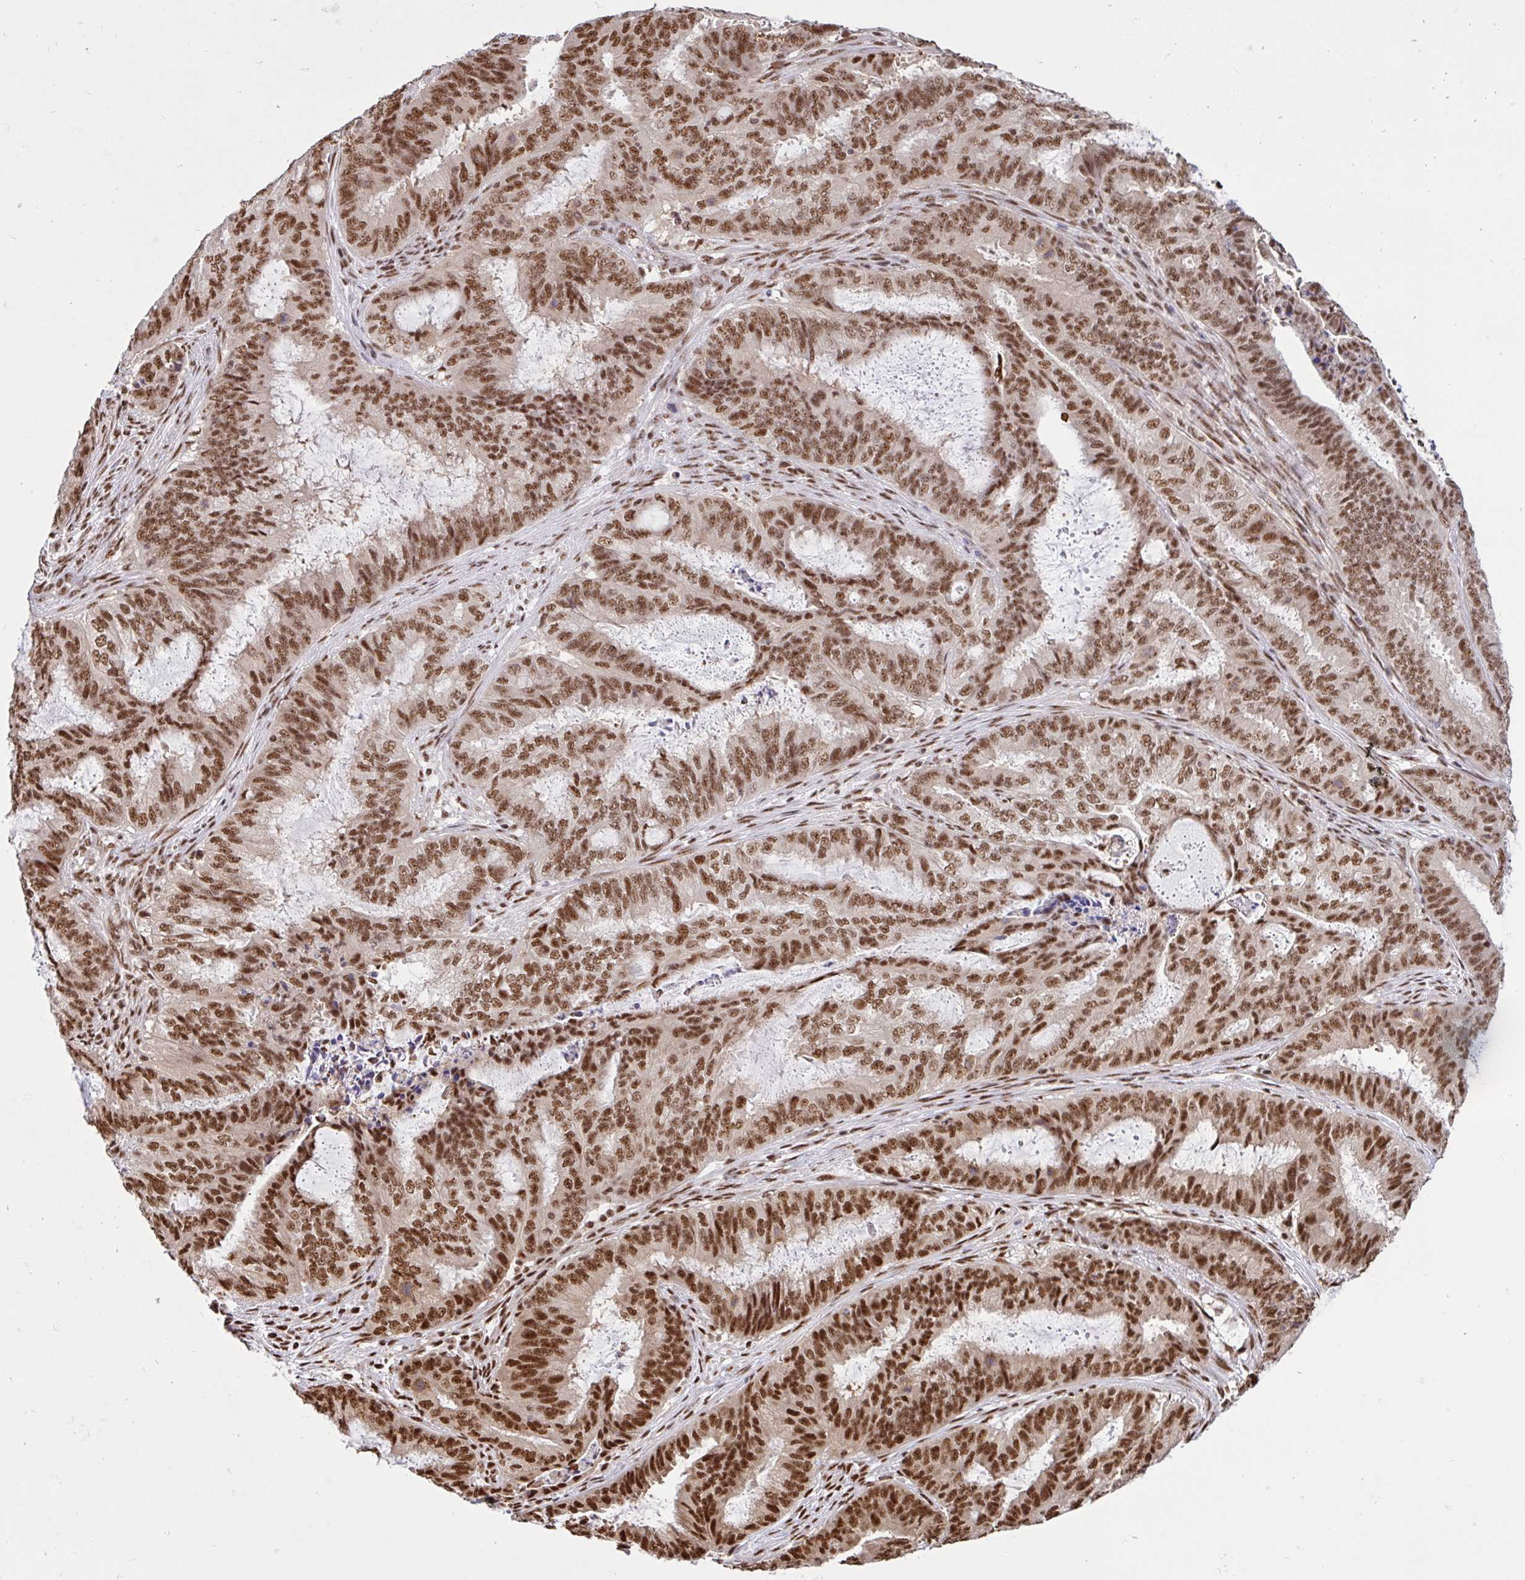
{"staining": {"intensity": "moderate", "quantity": ">75%", "location": "nuclear"}, "tissue": "endometrial cancer", "cell_type": "Tumor cells", "image_type": "cancer", "snomed": [{"axis": "morphology", "description": "Adenocarcinoma, NOS"}, {"axis": "topography", "description": "Endometrium"}], "caption": "Protein staining of endometrial cancer (adenocarcinoma) tissue exhibits moderate nuclear positivity in approximately >75% of tumor cells. The protein of interest is stained brown, and the nuclei are stained in blue (DAB (3,3'-diaminobenzidine) IHC with brightfield microscopy, high magnification).", "gene": "ABCA9", "patient": {"sex": "female", "age": 51}}